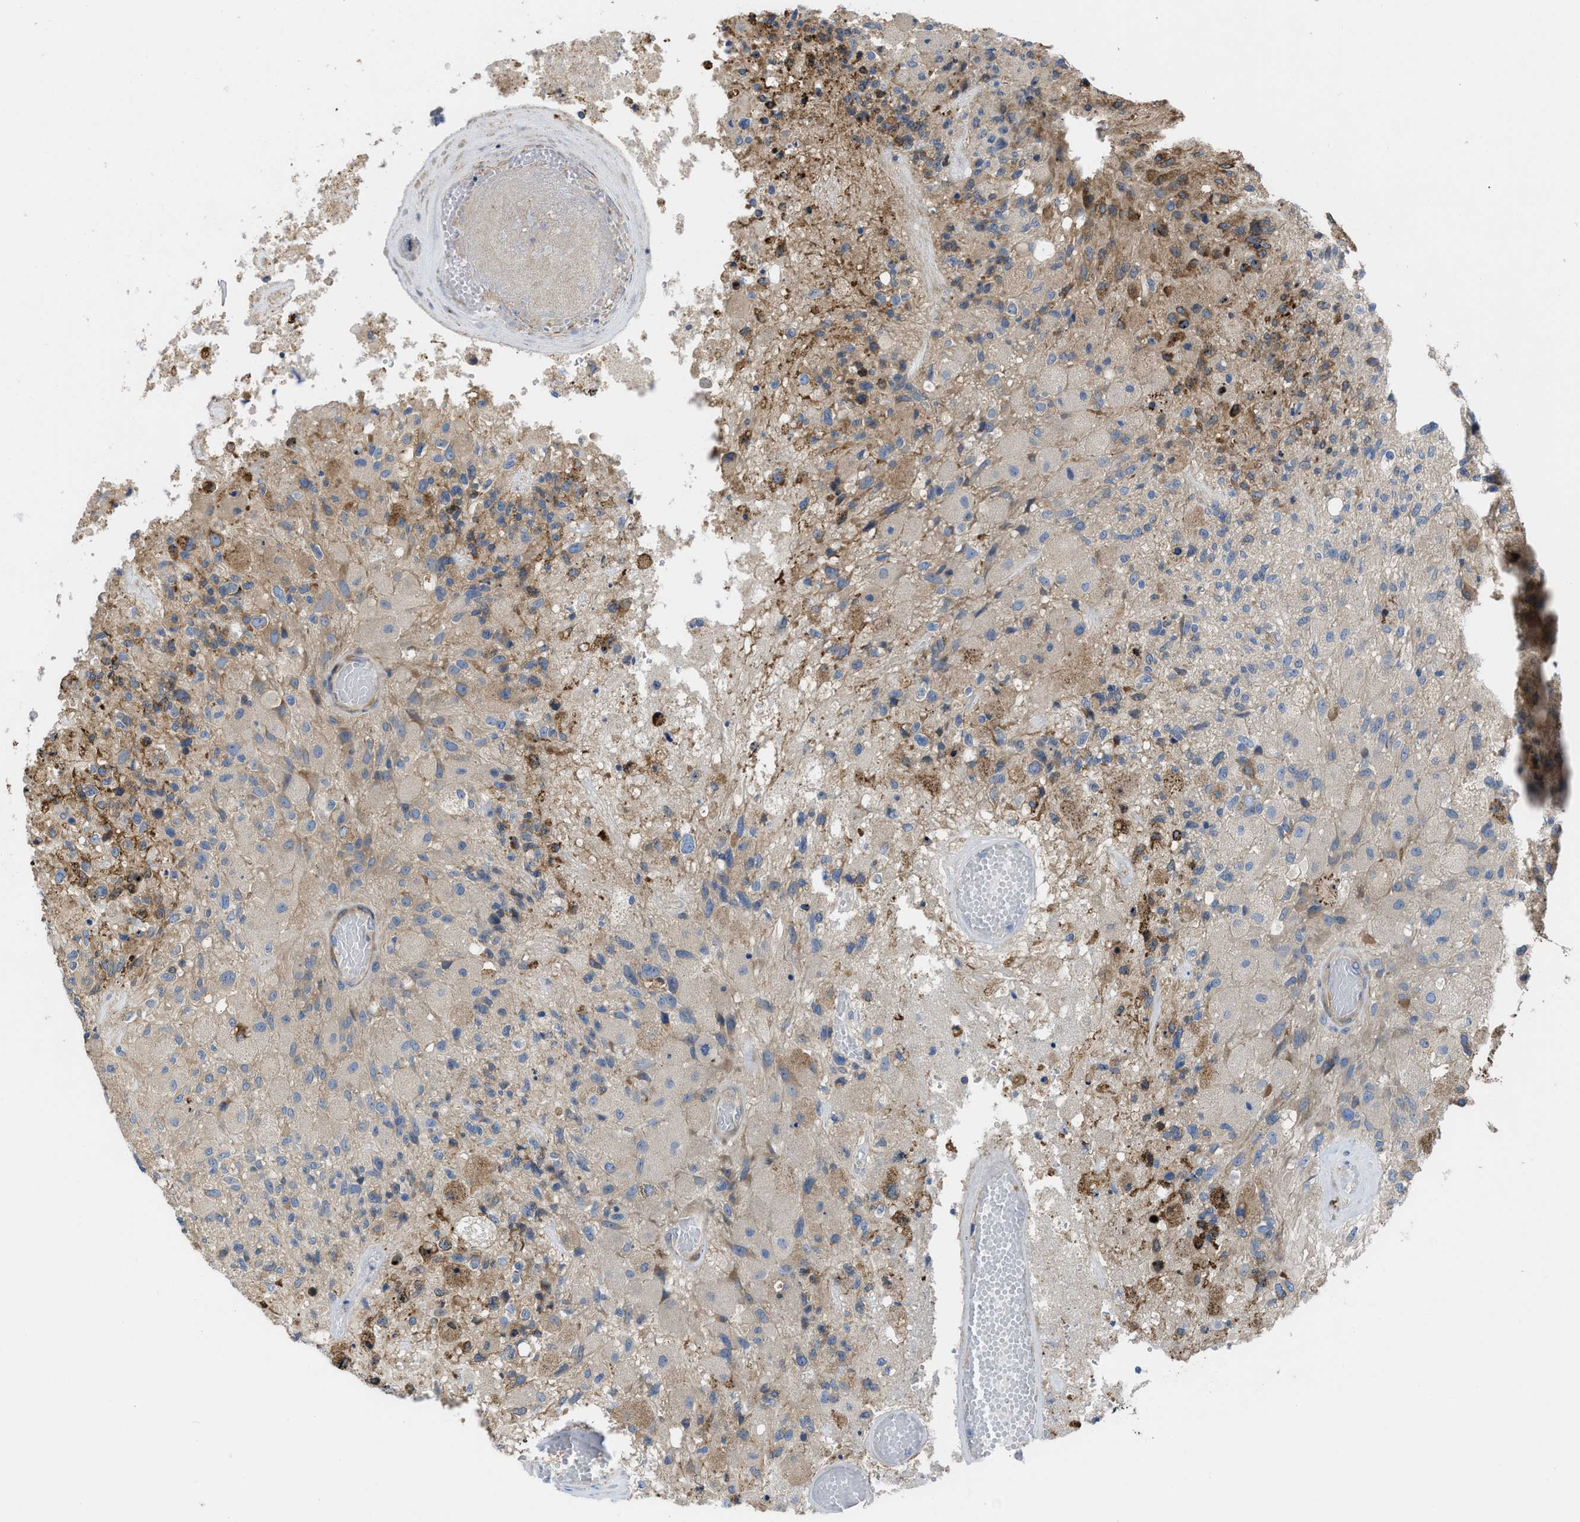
{"staining": {"intensity": "moderate", "quantity": "25%-75%", "location": "cytoplasmic/membranous"}, "tissue": "glioma", "cell_type": "Tumor cells", "image_type": "cancer", "snomed": [{"axis": "morphology", "description": "Normal tissue, NOS"}, {"axis": "morphology", "description": "Glioma, malignant, High grade"}, {"axis": "topography", "description": "Cerebral cortex"}], "caption": "Human malignant glioma (high-grade) stained with a protein marker reveals moderate staining in tumor cells.", "gene": "CHKB", "patient": {"sex": "male", "age": 77}}